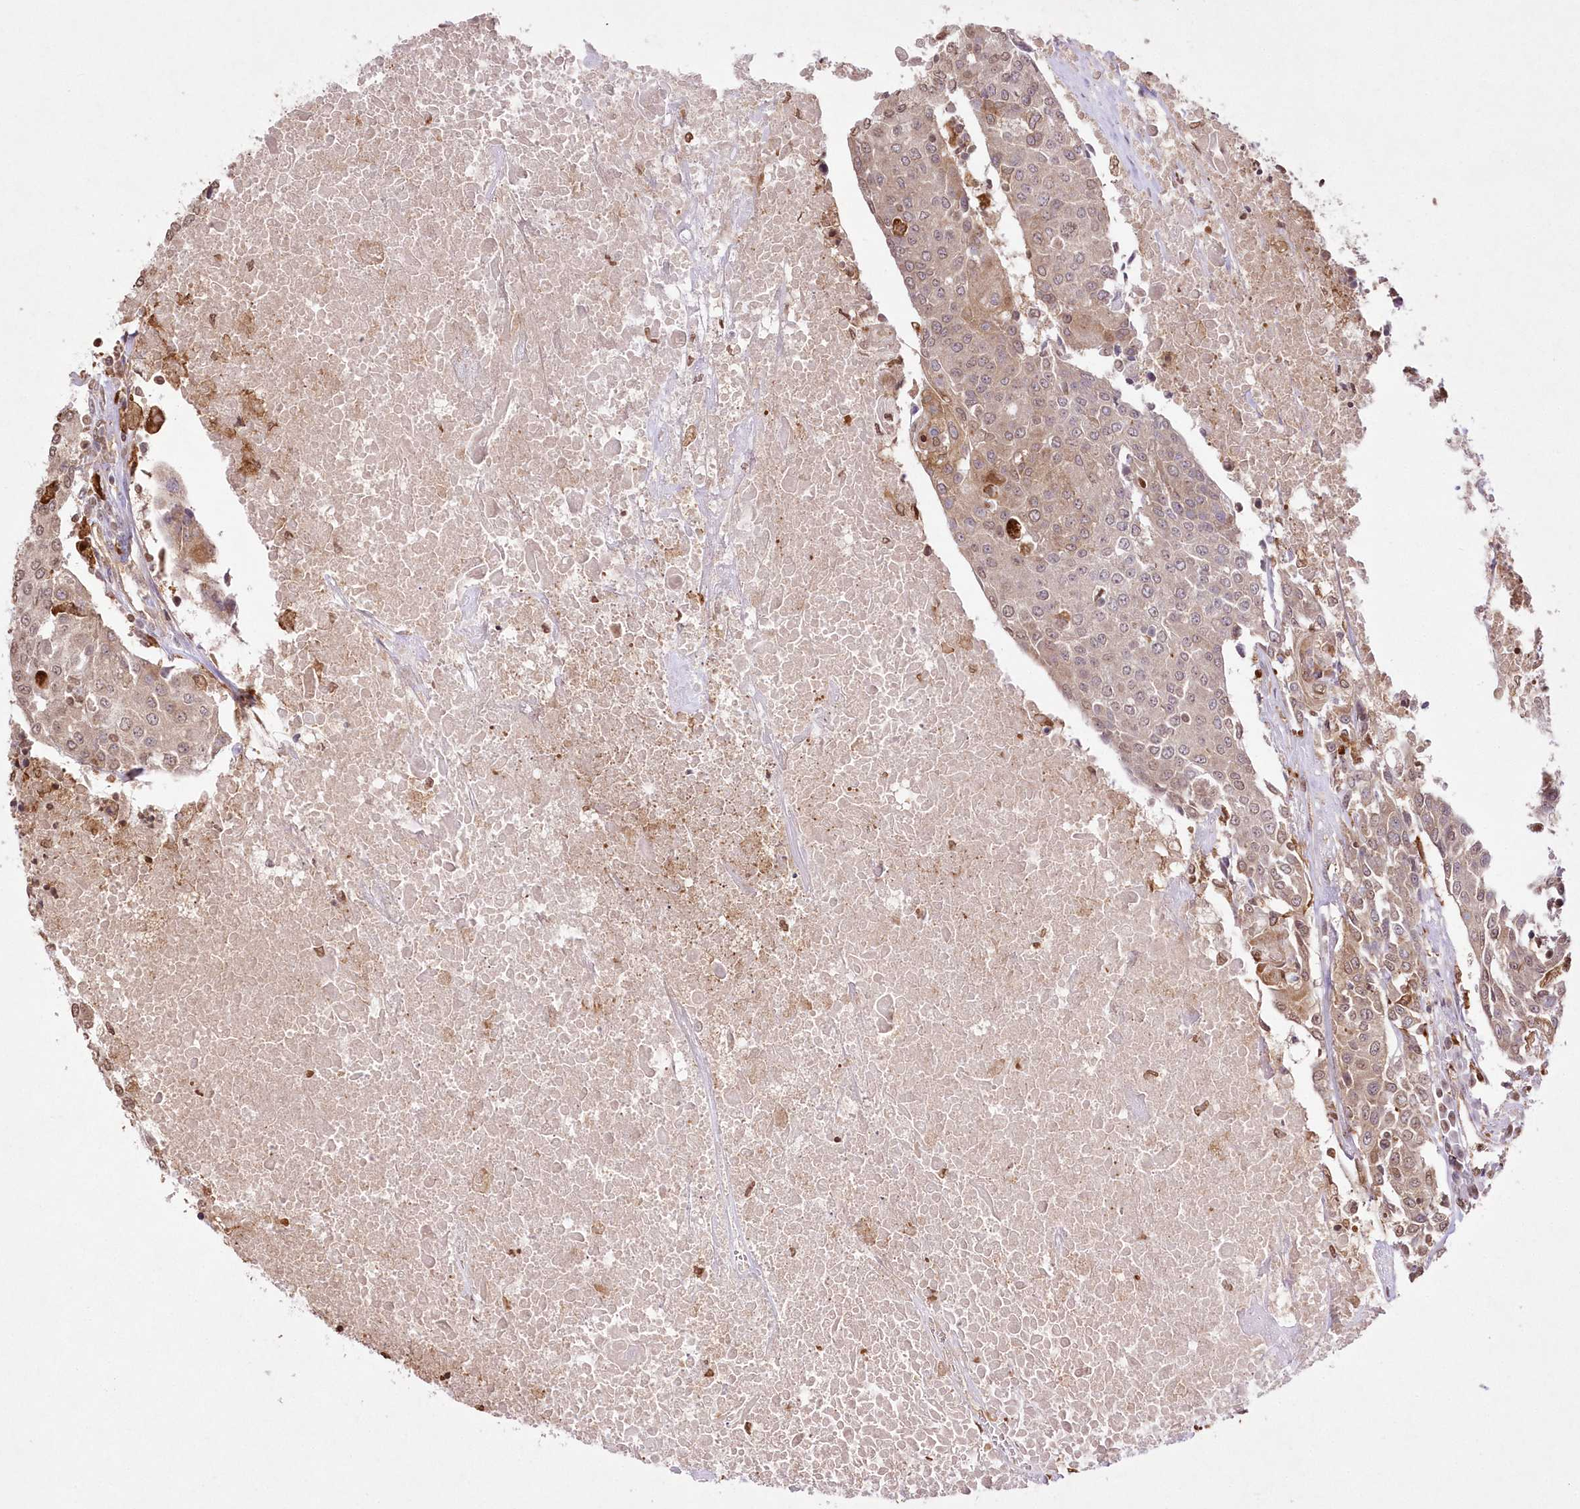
{"staining": {"intensity": "weak", "quantity": ">75%", "location": "cytoplasmic/membranous,nuclear"}, "tissue": "urothelial cancer", "cell_type": "Tumor cells", "image_type": "cancer", "snomed": [{"axis": "morphology", "description": "Urothelial carcinoma, High grade"}, {"axis": "topography", "description": "Urinary bladder"}], "caption": "High-grade urothelial carcinoma tissue reveals weak cytoplasmic/membranous and nuclear staining in about >75% of tumor cells", "gene": "FCHO2", "patient": {"sex": "female", "age": 85}}